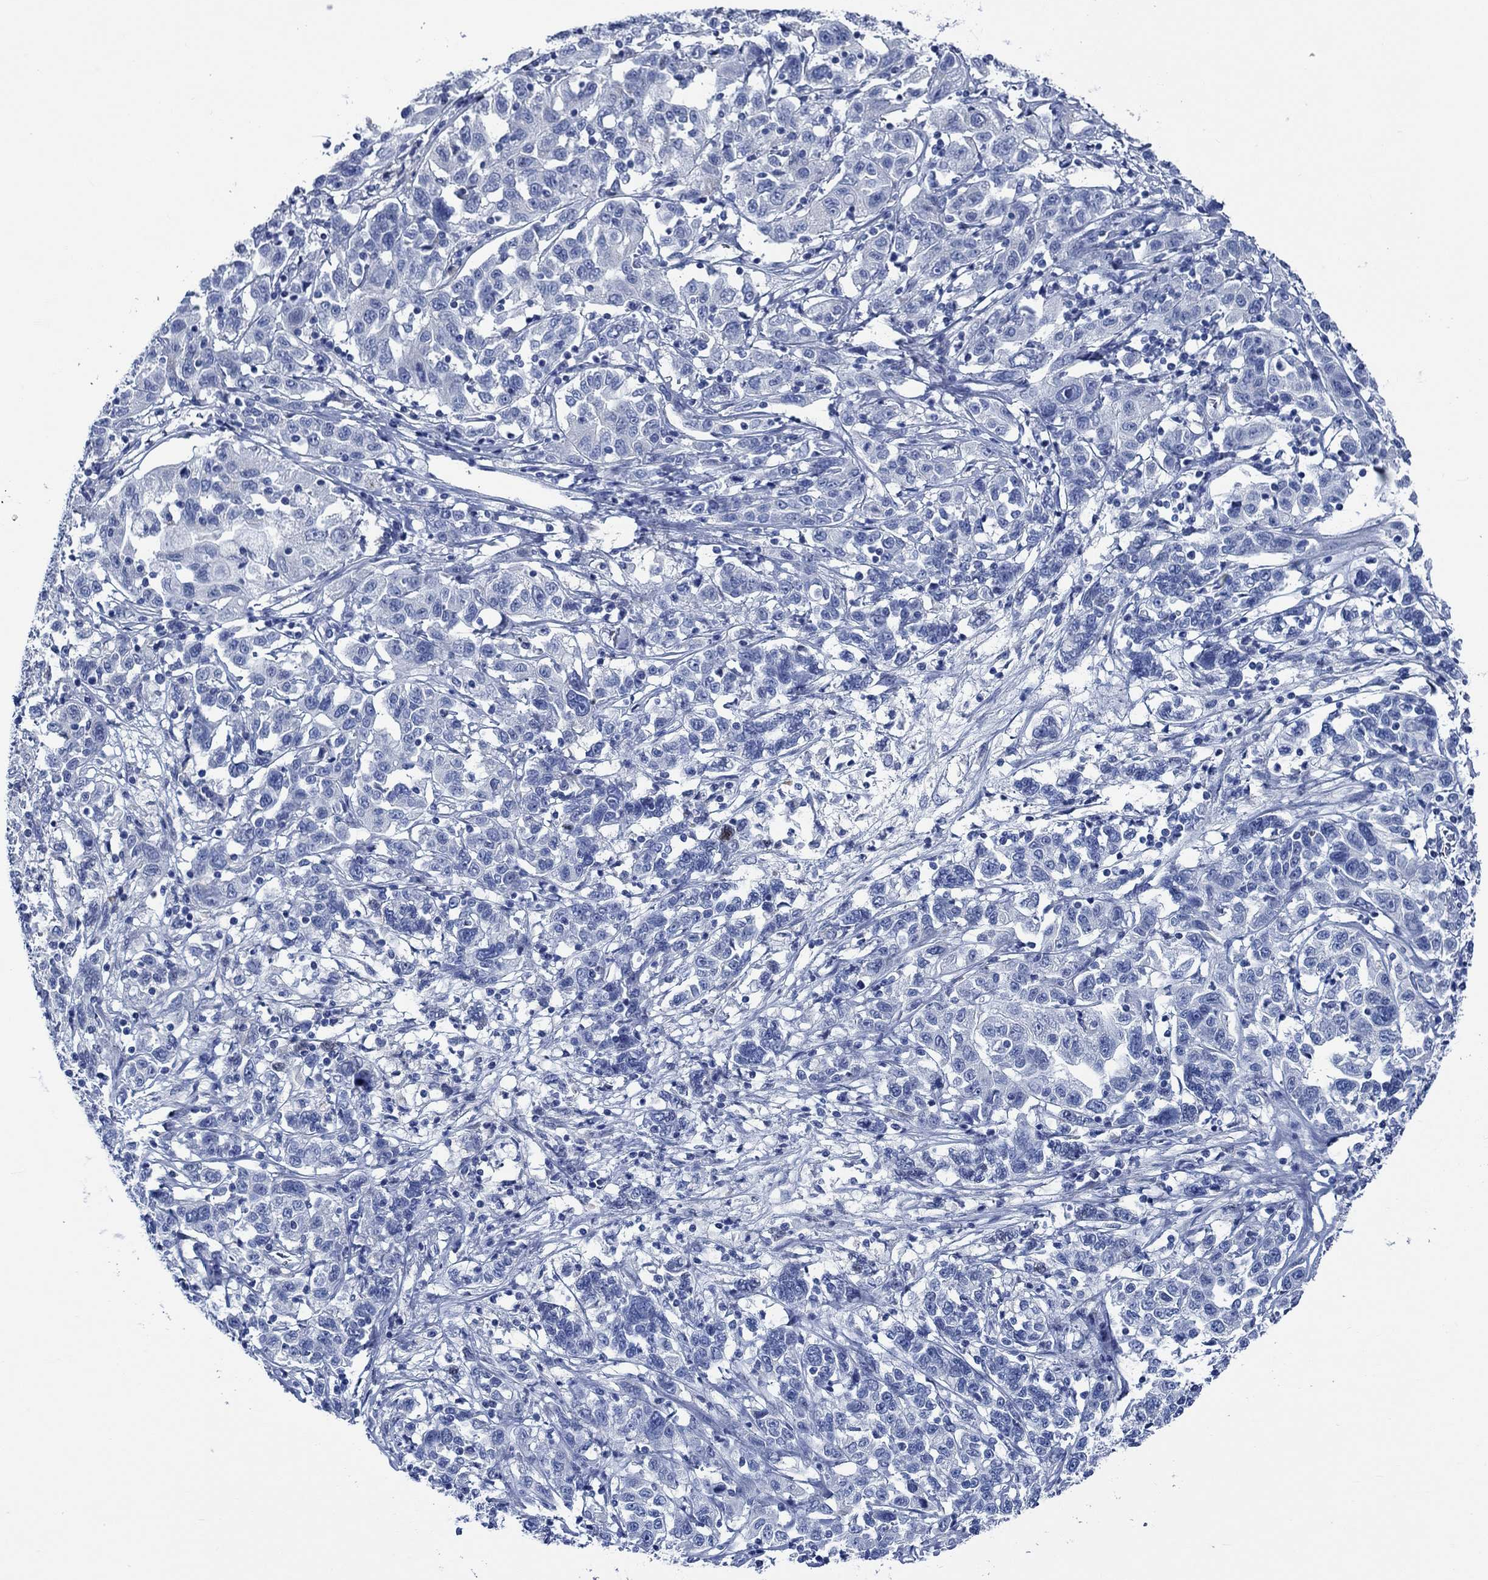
{"staining": {"intensity": "negative", "quantity": "none", "location": "none"}, "tissue": "liver cancer", "cell_type": "Tumor cells", "image_type": "cancer", "snomed": [{"axis": "morphology", "description": "Adenocarcinoma, NOS"}, {"axis": "morphology", "description": "Cholangiocarcinoma"}, {"axis": "topography", "description": "Liver"}], "caption": "This photomicrograph is of liver cancer (cholangiocarcinoma) stained with IHC to label a protein in brown with the nuclei are counter-stained blue. There is no expression in tumor cells. (DAB immunohistochemistry (IHC) with hematoxylin counter stain).", "gene": "SVEP1", "patient": {"sex": "male", "age": 64}}